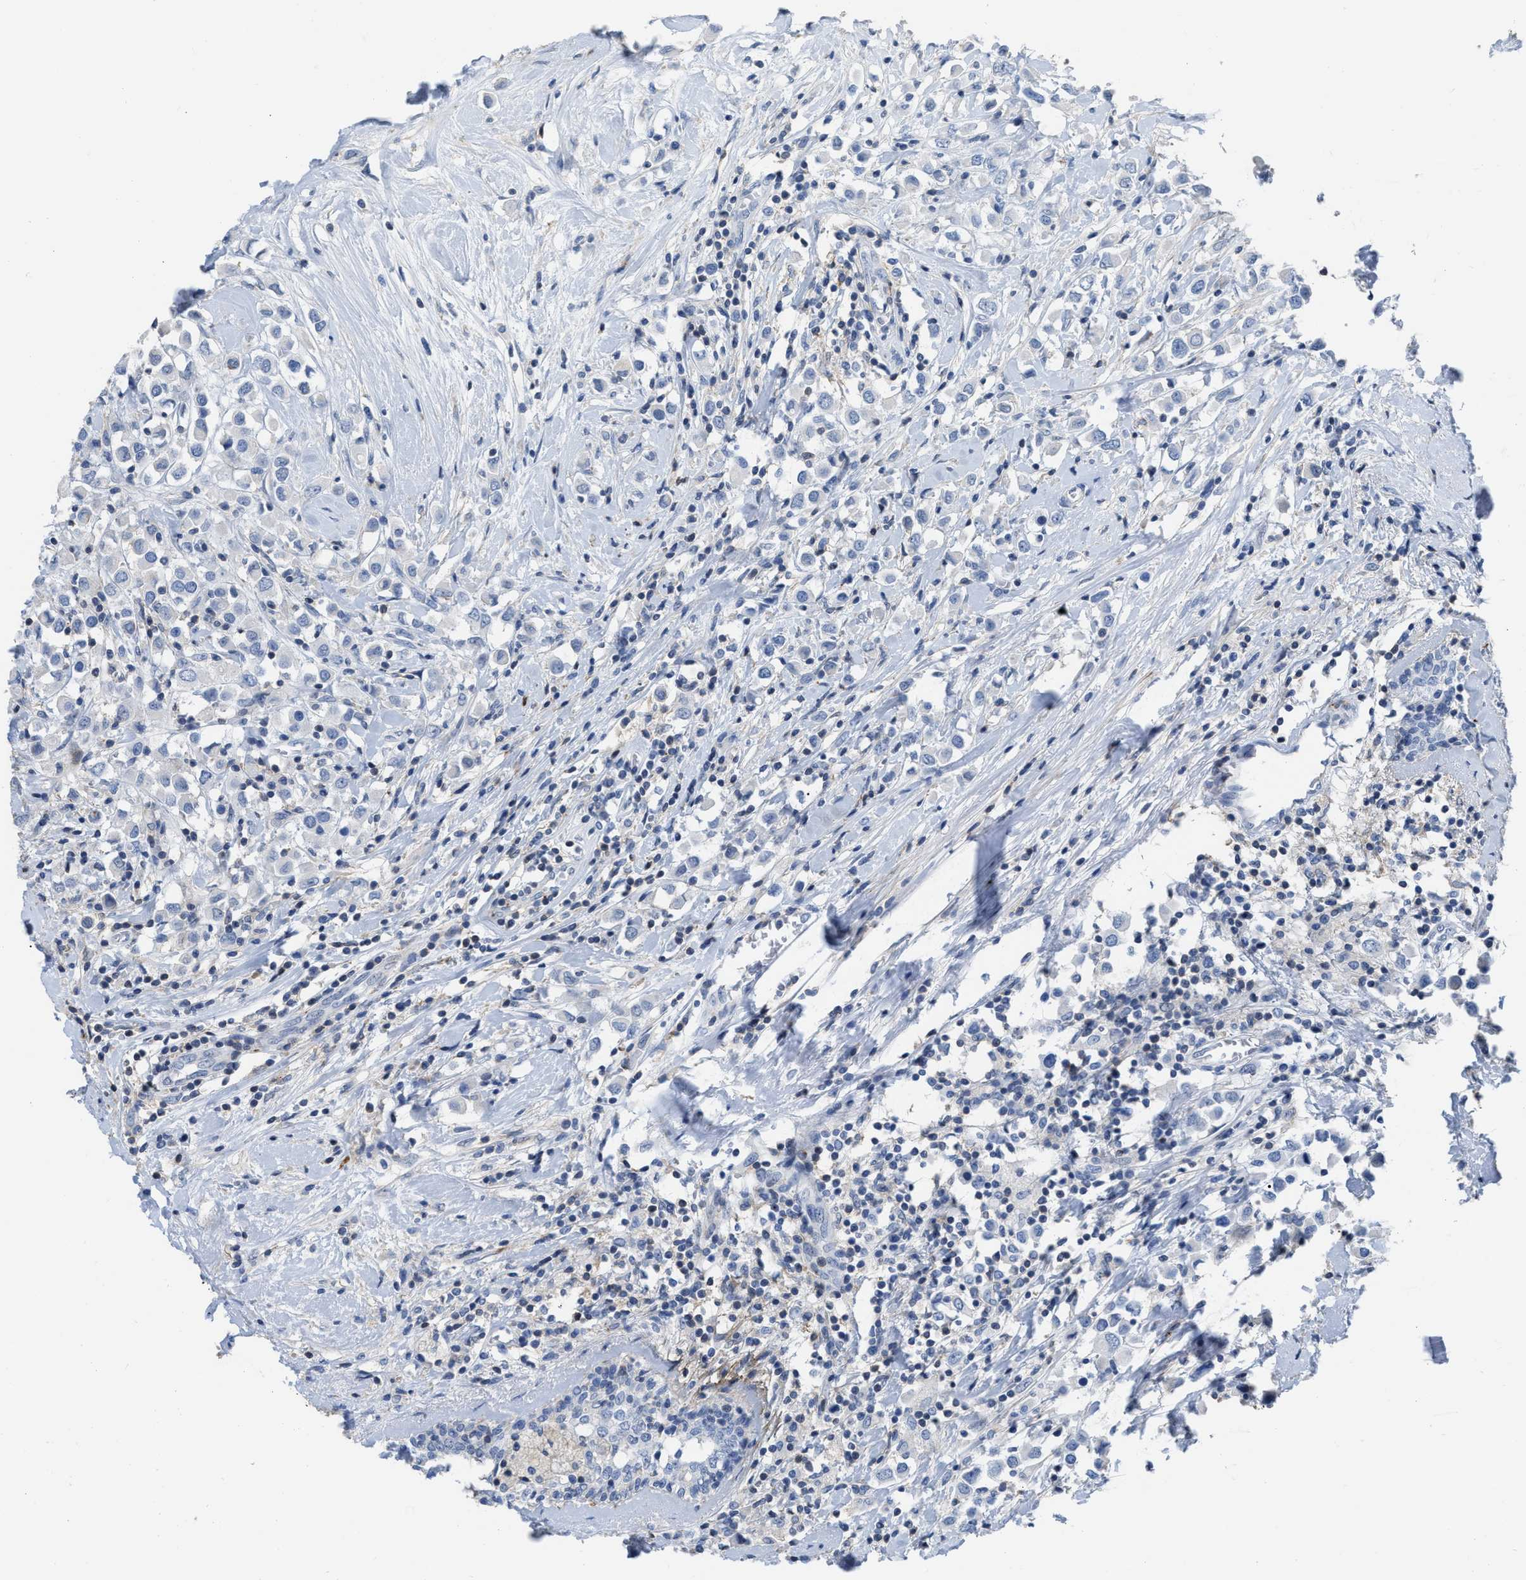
{"staining": {"intensity": "negative", "quantity": "none", "location": "none"}, "tissue": "breast cancer", "cell_type": "Tumor cells", "image_type": "cancer", "snomed": [{"axis": "morphology", "description": "Duct carcinoma"}, {"axis": "topography", "description": "Breast"}], "caption": "Immunohistochemistry (IHC) image of neoplastic tissue: human breast intraductal carcinoma stained with DAB exhibits no significant protein expression in tumor cells.", "gene": "PRMT2", "patient": {"sex": "female", "age": 61}}